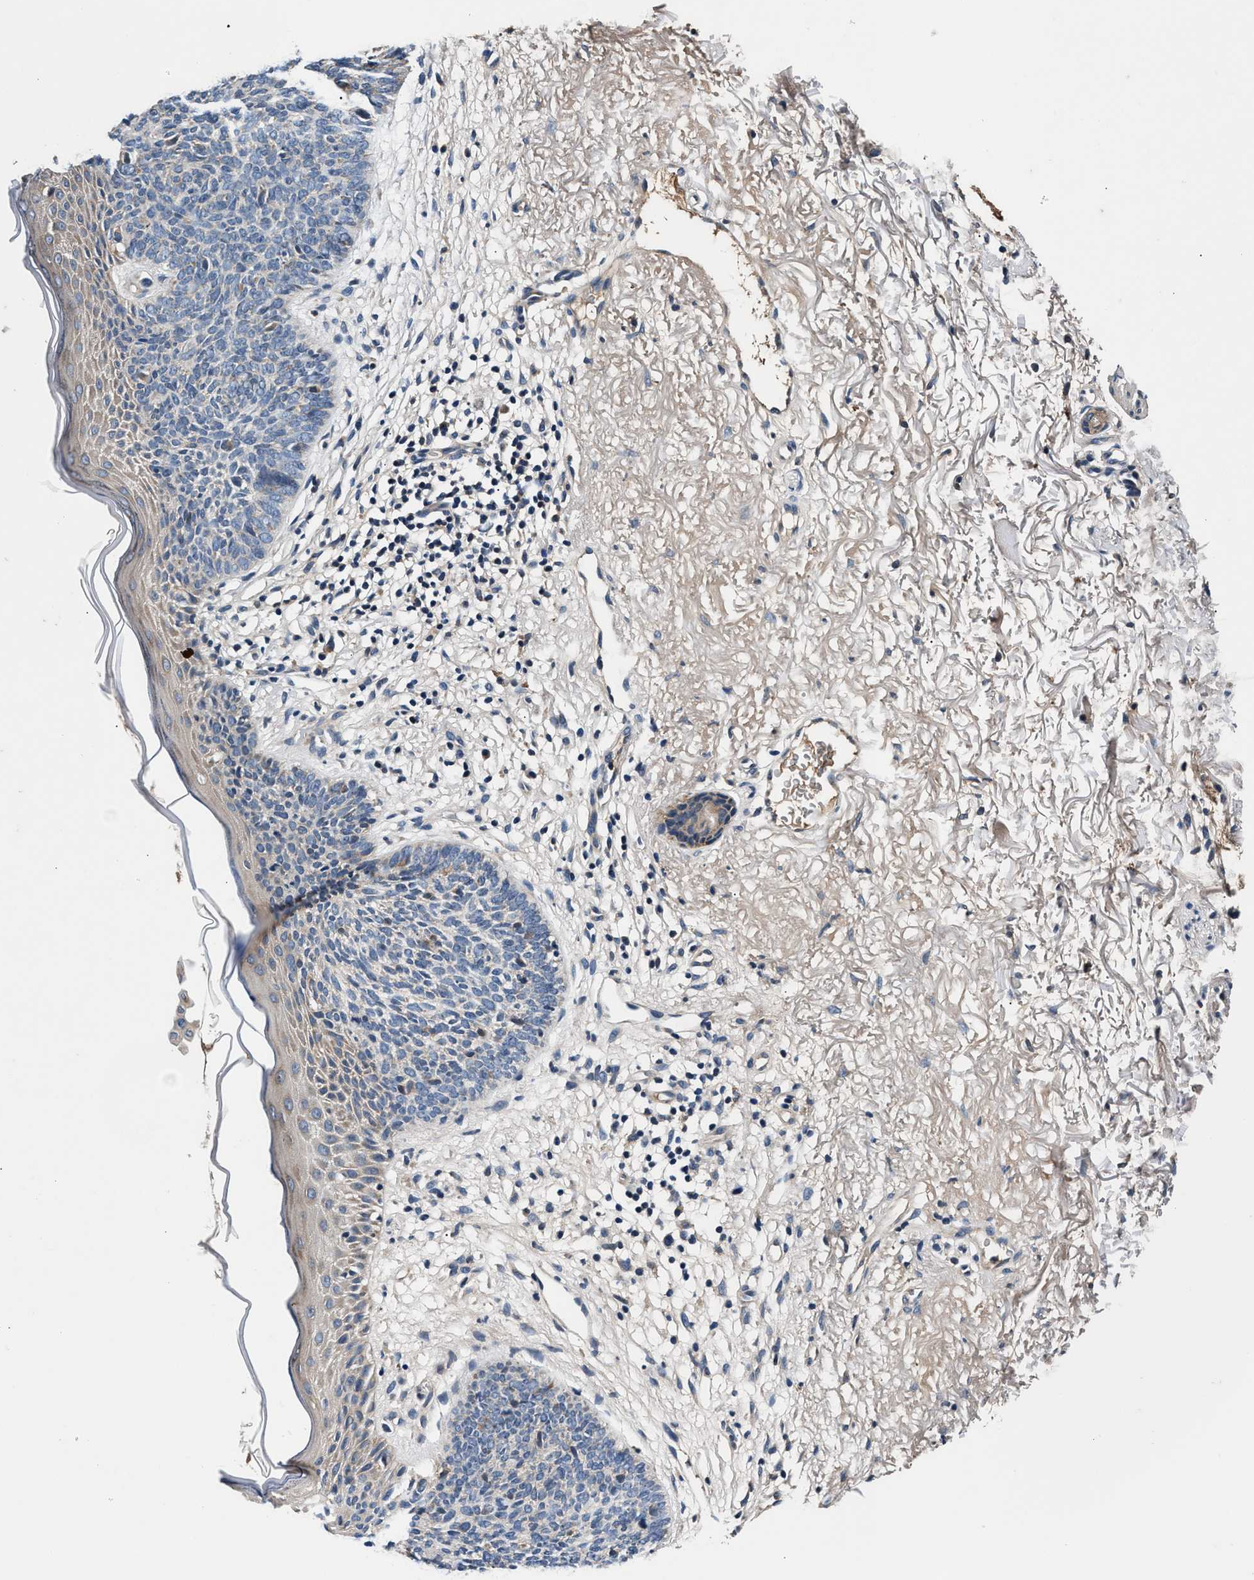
{"staining": {"intensity": "negative", "quantity": "none", "location": "none"}, "tissue": "skin cancer", "cell_type": "Tumor cells", "image_type": "cancer", "snomed": [{"axis": "morphology", "description": "Basal cell carcinoma"}, {"axis": "topography", "description": "Skin"}], "caption": "The IHC photomicrograph has no significant staining in tumor cells of skin basal cell carcinoma tissue.", "gene": "IMMT", "patient": {"sex": "female", "age": 70}}